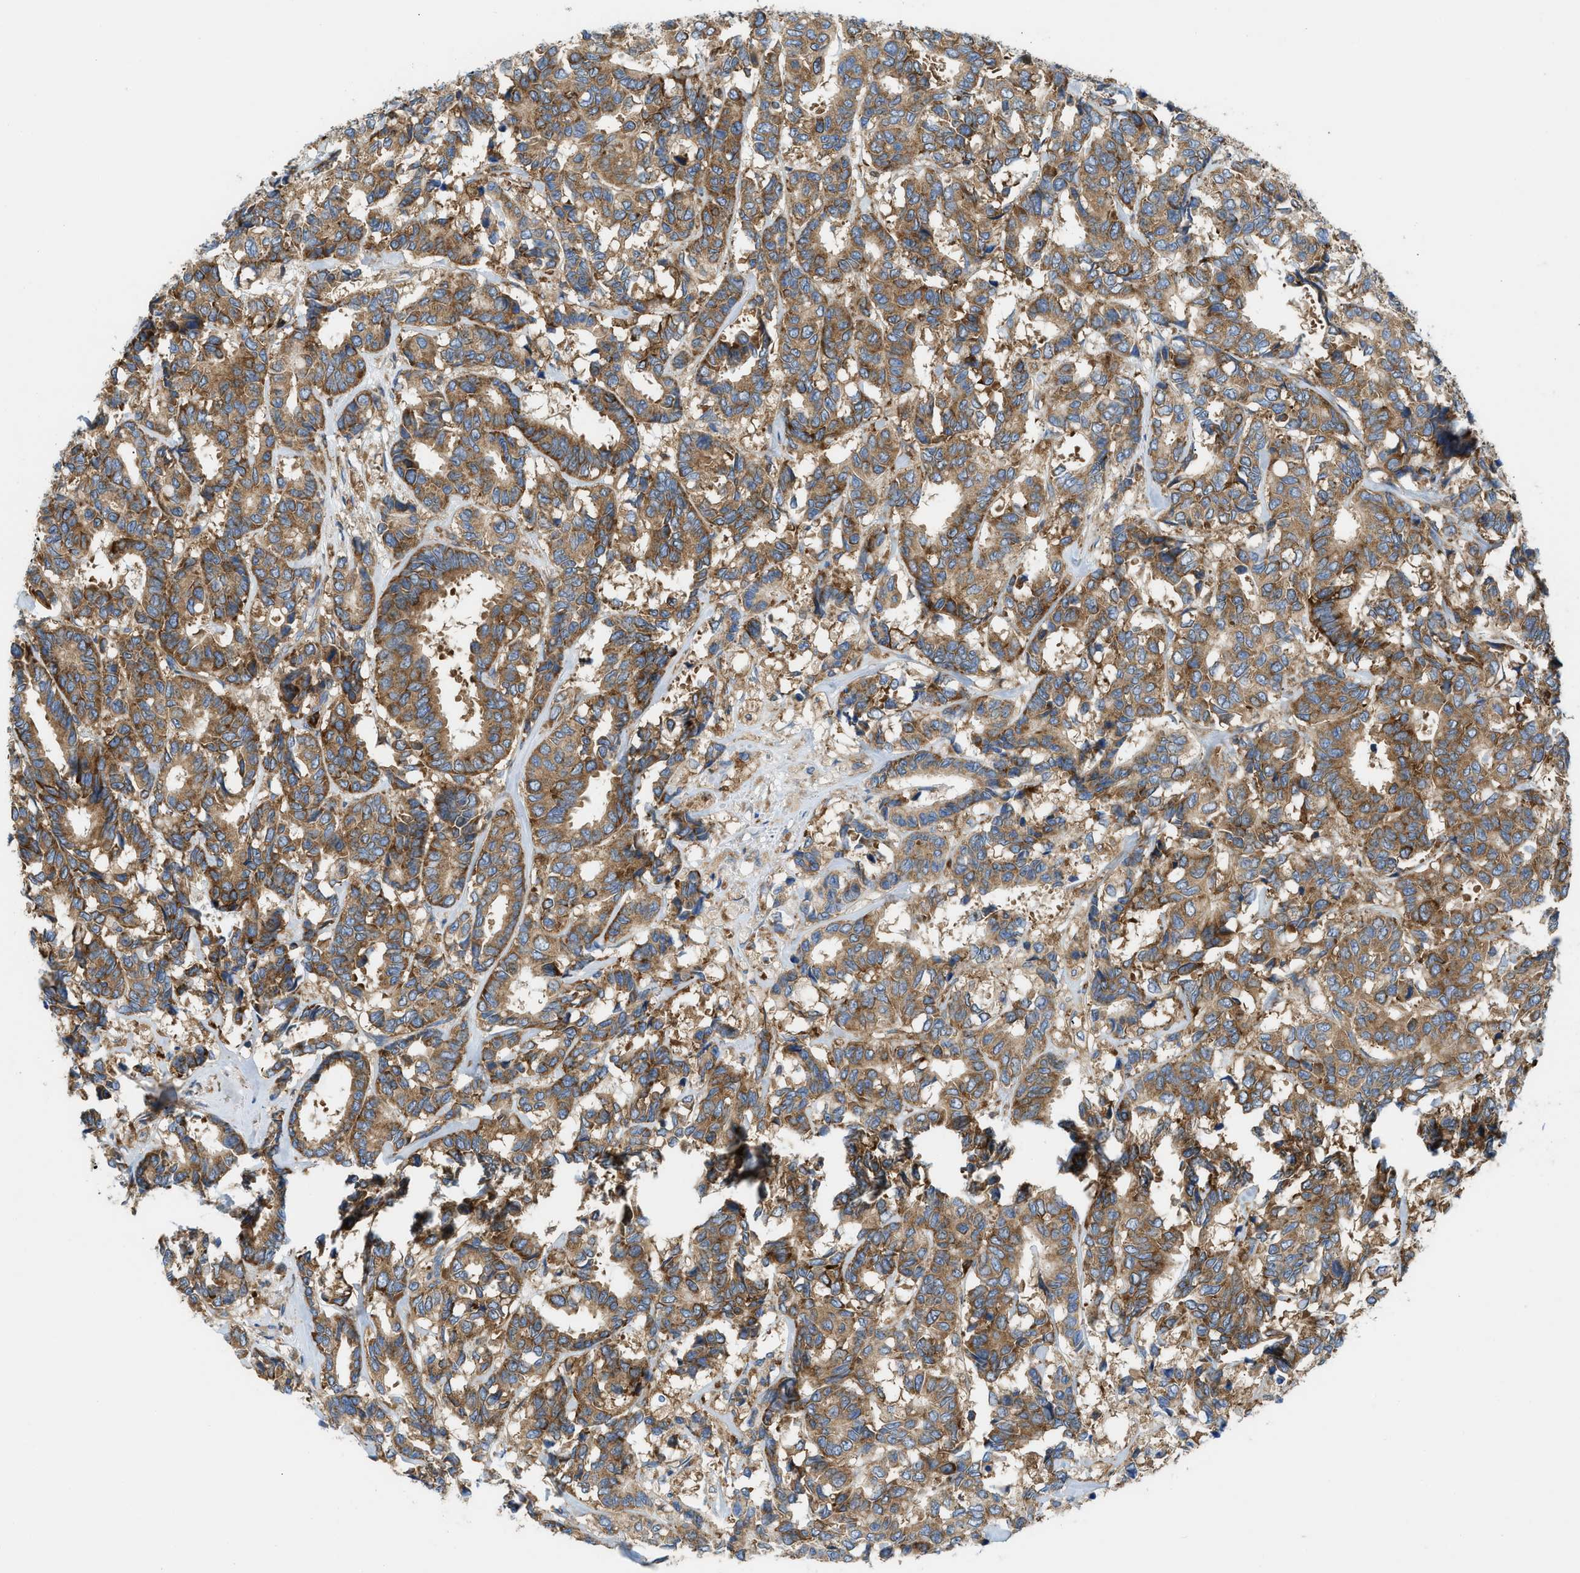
{"staining": {"intensity": "moderate", "quantity": ">75%", "location": "cytoplasmic/membranous"}, "tissue": "breast cancer", "cell_type": "Tumor cells", "image_type": "cancer", "snomed": [{"axis": "morphology", "description": "Duct carcinoma"}, {"axis": "topography", "description": "Breast"}], "caption": "Breast cancer stained with a brown dye shows moderate cytoplasmic/membranous positive staining in approximately >75% of tumor cells.", "gene": "GPAT4", "patient": {"sex": "female", "age": 87}}